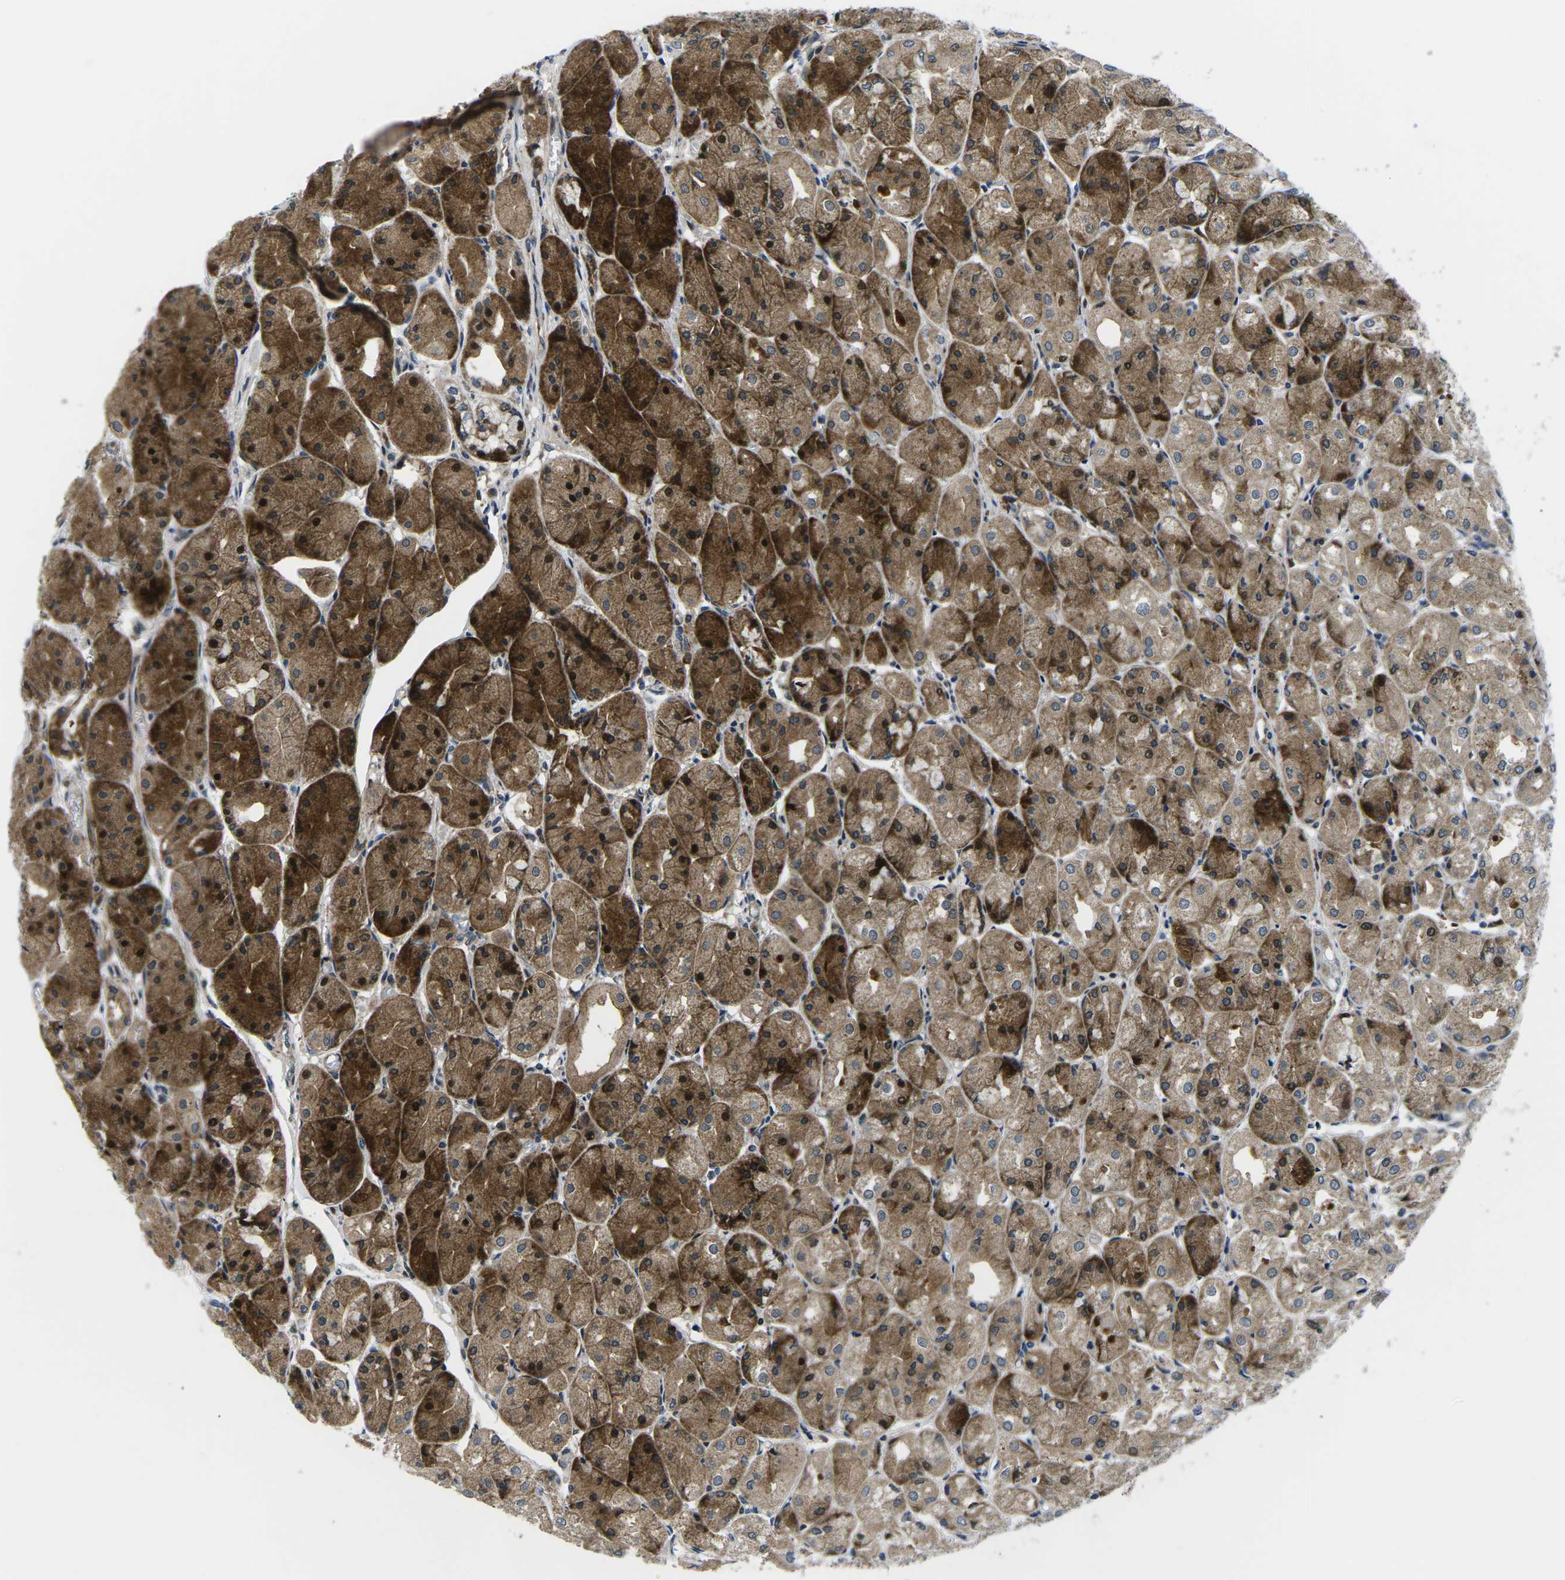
{"staining": {"intensity": "strong", "quantity": ">75%", "location": "cytoplasmic/membranous,nuclear"}, "tissue": "stomach", "cell_type": "Glandular cells", "image_type": "normal", "snomed": [{"axis": "morphology", "description": "Normal tissue, NOS"}, {"axis": "topography", "description": "Stomach, upper"}], "caption": "This image shows benign stomach stained with IHC to label a protein in brown. The cytoplasmic/membranous,nuclear of glandular cells show strong positivity for the protein. Nuclei are counter-stained blue.", "gene": "EIF4E", "patient": {"sex": "male", "age": 72}}